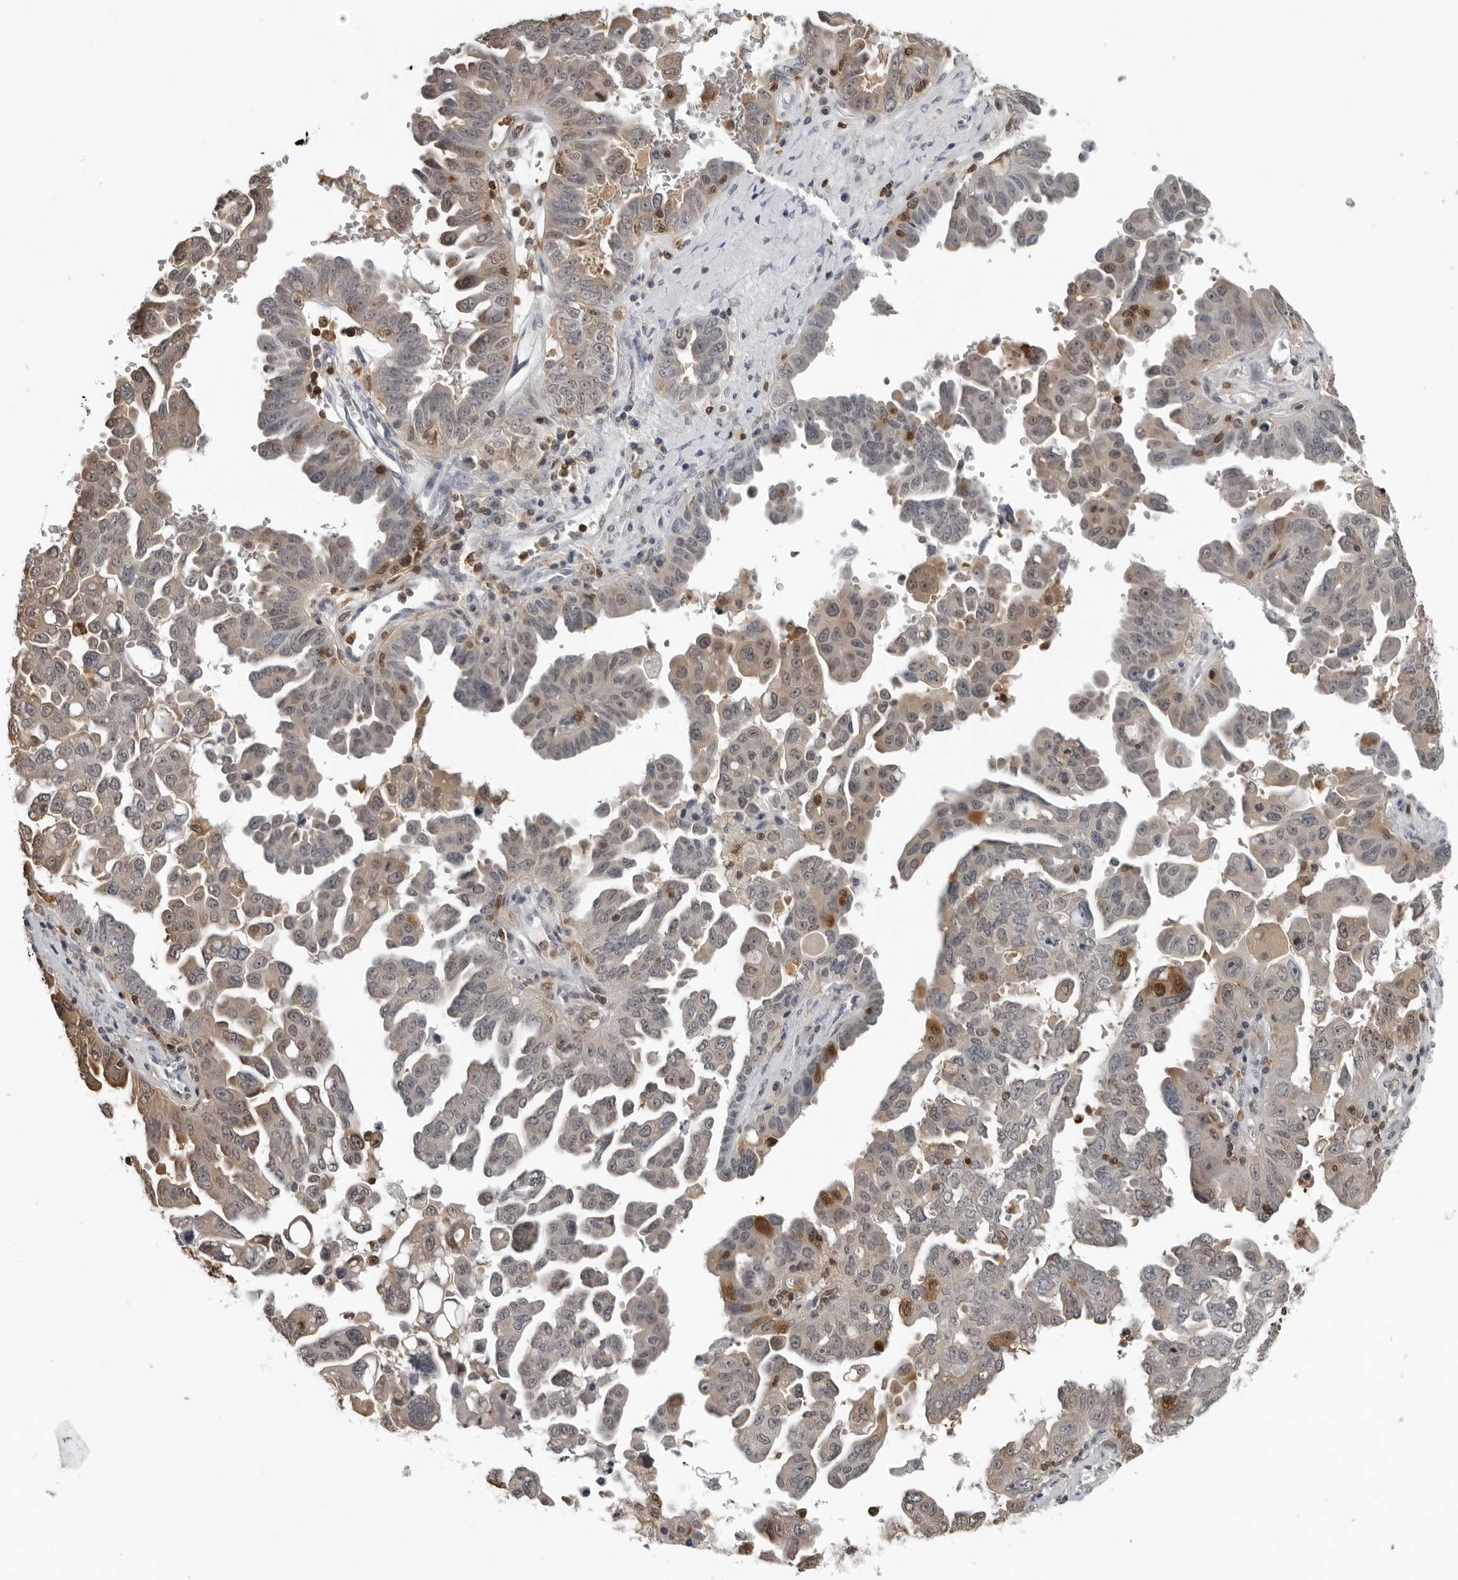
{"staining": {"intensity": "weak", "quantity": "25%-75%", "location": "cytoplasmic/membranous"}, "tissue": "ovarian cancer", "cell_type": "Tumor cells", "image_type": "cancer", "snomed": [{"axis": "morphology", "description": "Carcinoma, endometroid"}, {"axis": "topography", "description": "Ovary"}], "caption": "Immunohistochemical staining of endometroid carcinoma (ovarian) displays low levels of weak cytoplasmic/membranous protein expression in approximately 25%-75% of tumor cells.", "gene": "HSPH1", "patient": {"sex": "female", "age": 62}}